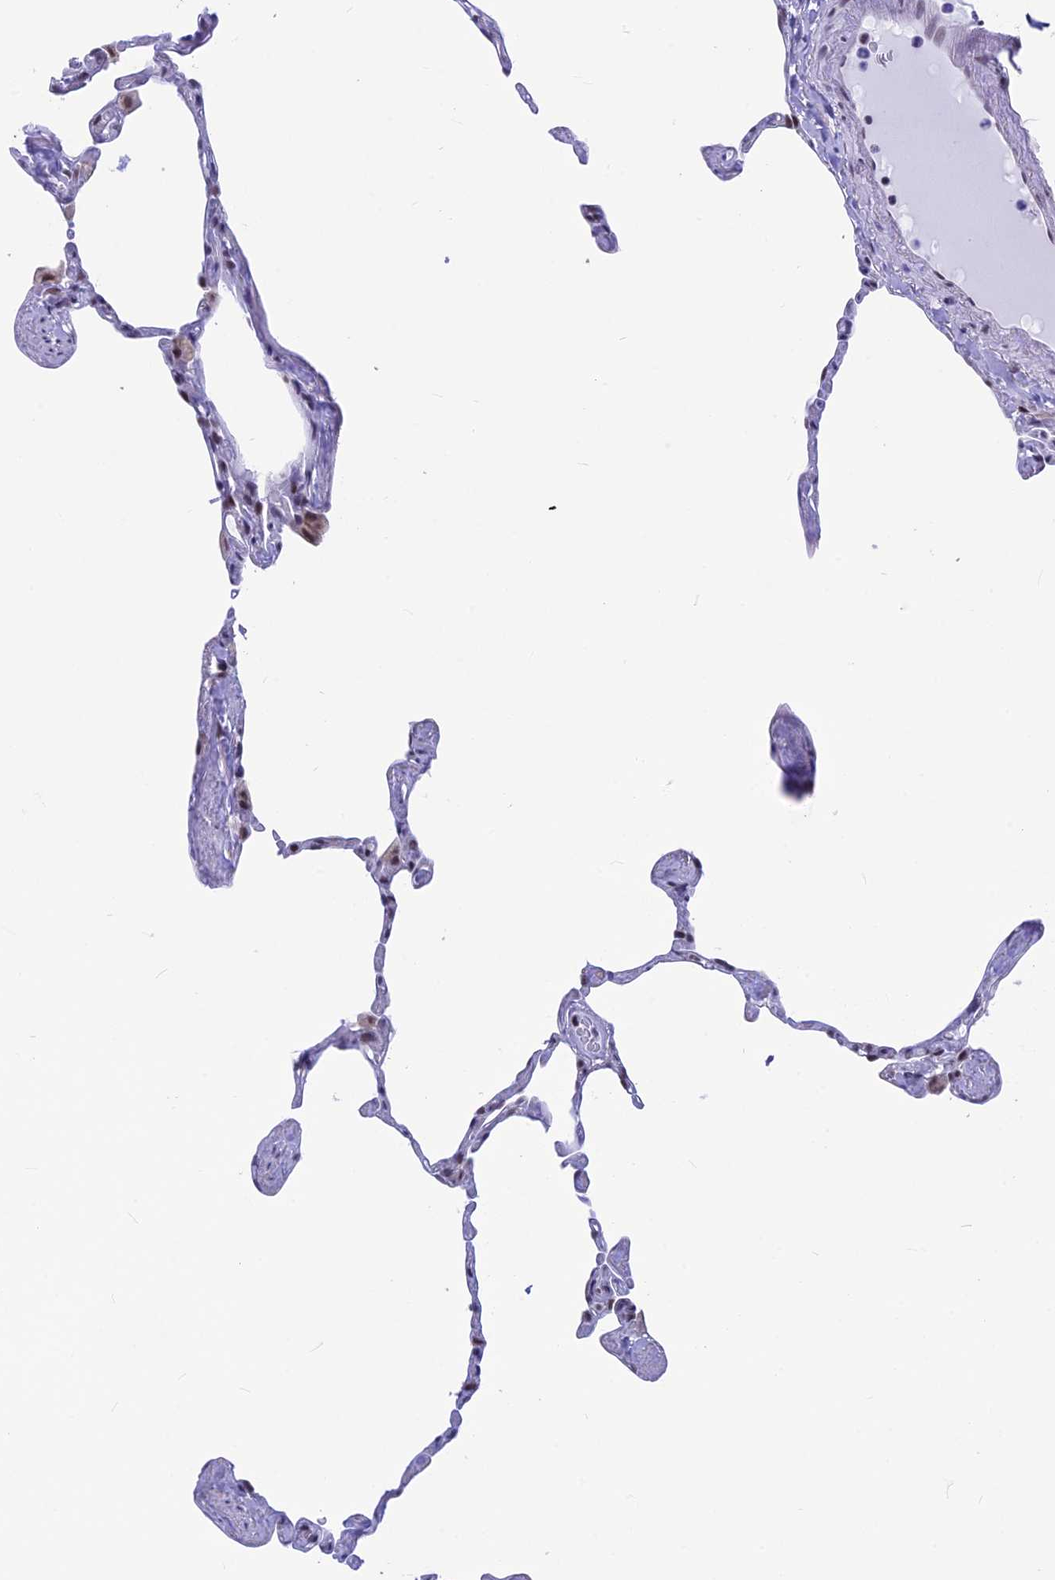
{"staining": {"intensity": "weak", "quantity": "<25%", "location": "nuclear"}, "tissue": "lung", "cell_type": "Alveolar cells", "image_type": "normal", "snomed": [{"axis": "morphology", "description": "Normal tissue, NOS"}, {"axis": "topography", "description": "Lung"}], "caption": "A high-resolution histopathology image shows immunohistochemistry (IHC) staining of benign lung, which shows no significant expression in alveolar cells. (DAB (3,3'-diaminobenzidine) IHC, high magnification).", "gene": "SRSF5", "patient": {"sex": "male", "age": 65}}